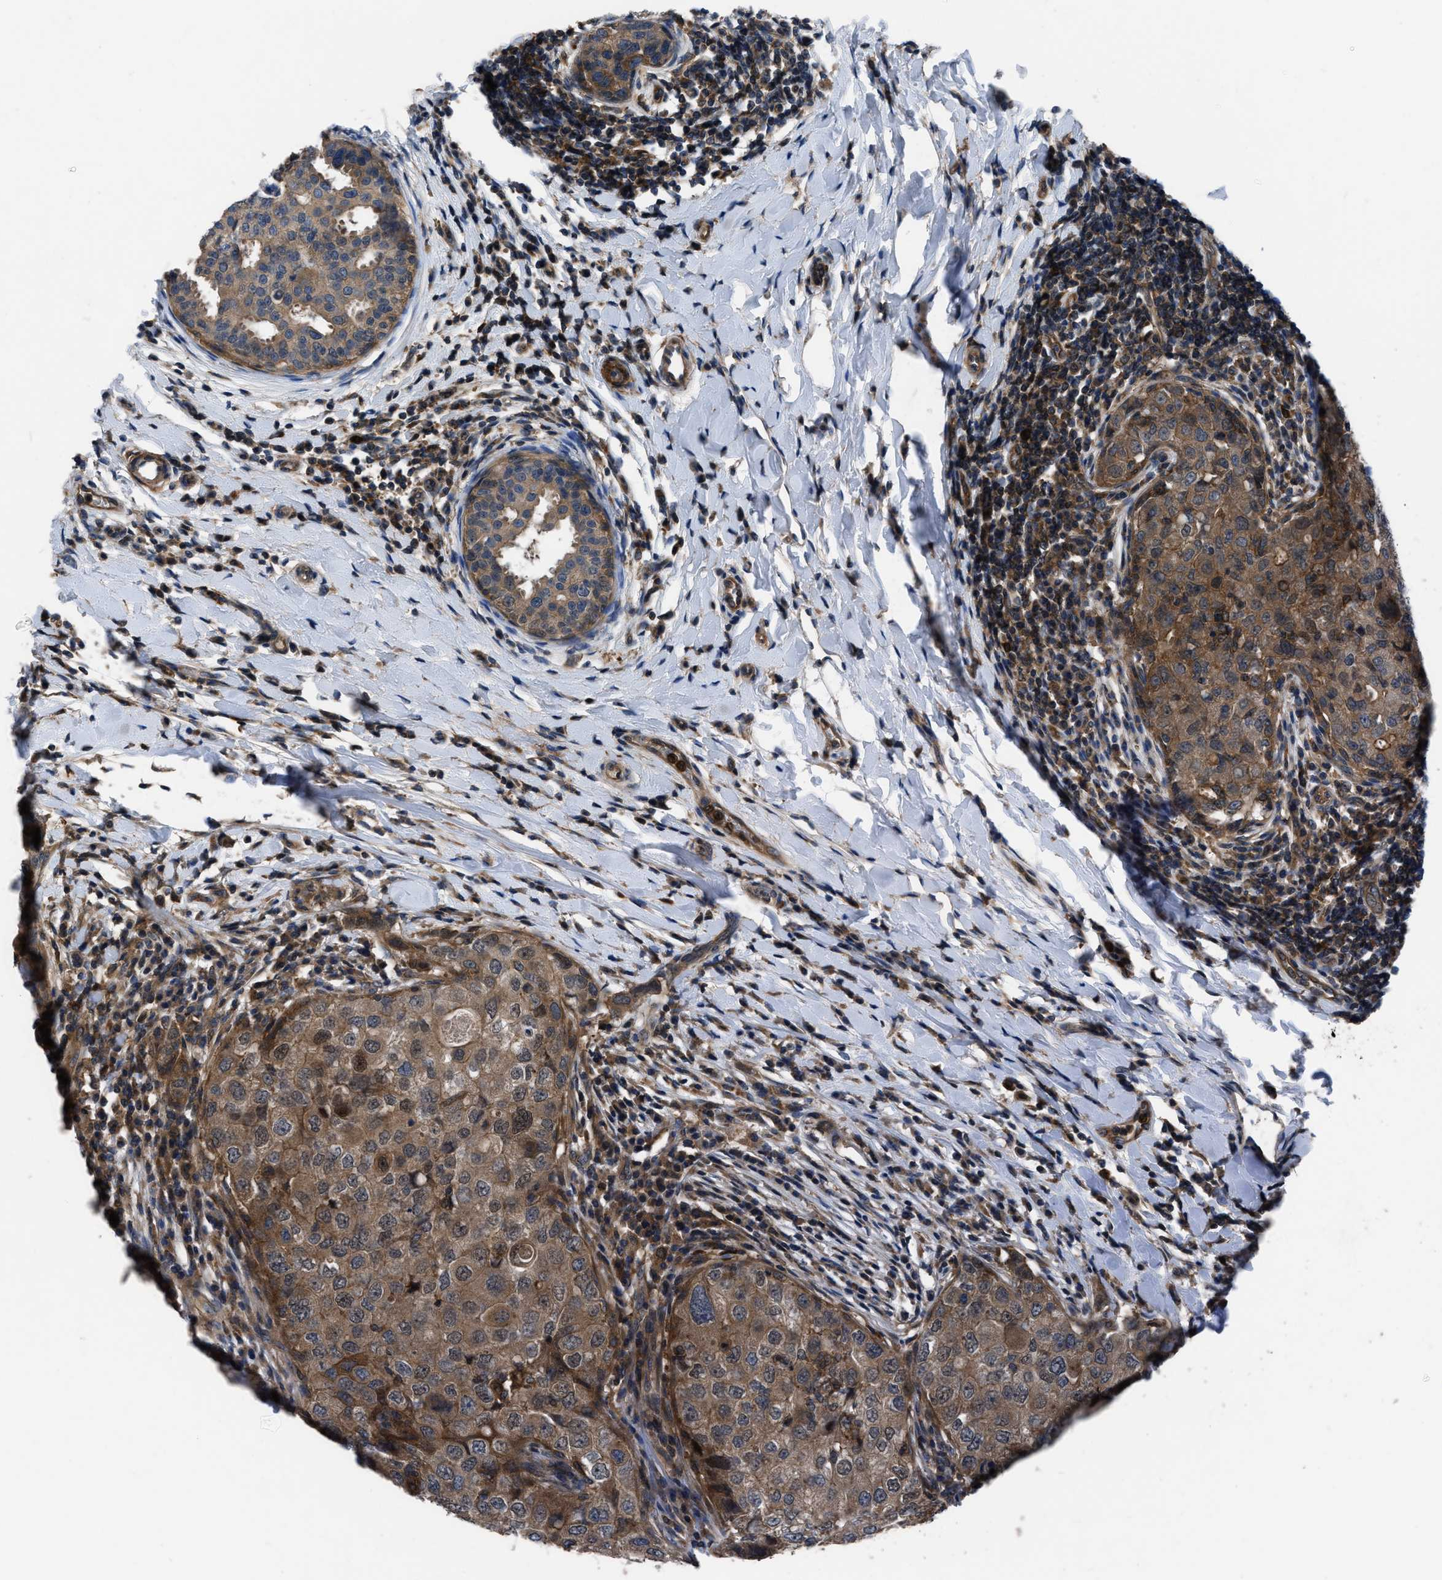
{"staining": {"intensity": "moderate", "quantity": ">75%", "location": "cytoplasmic/membranous,nuclear"}, "tissue": "breast cancer", "cell_type": "Tumor cells", "image_type": "cancer", "snomed": [{"axis": "morphology", "description": "Duct carcinoma"}, {"axis": "topography", "description": "Breast"}], "caption": "A high-resolution histopathology image shows immunohistochemistry (IHC) staining of breast invasive ductal carcinoma, which displays moderate cytoplasmic/membranous and nuclear staining in about >75% of tumor cells.", "gene": "USP25", "patient": {"sex": "female", "age": 27}}